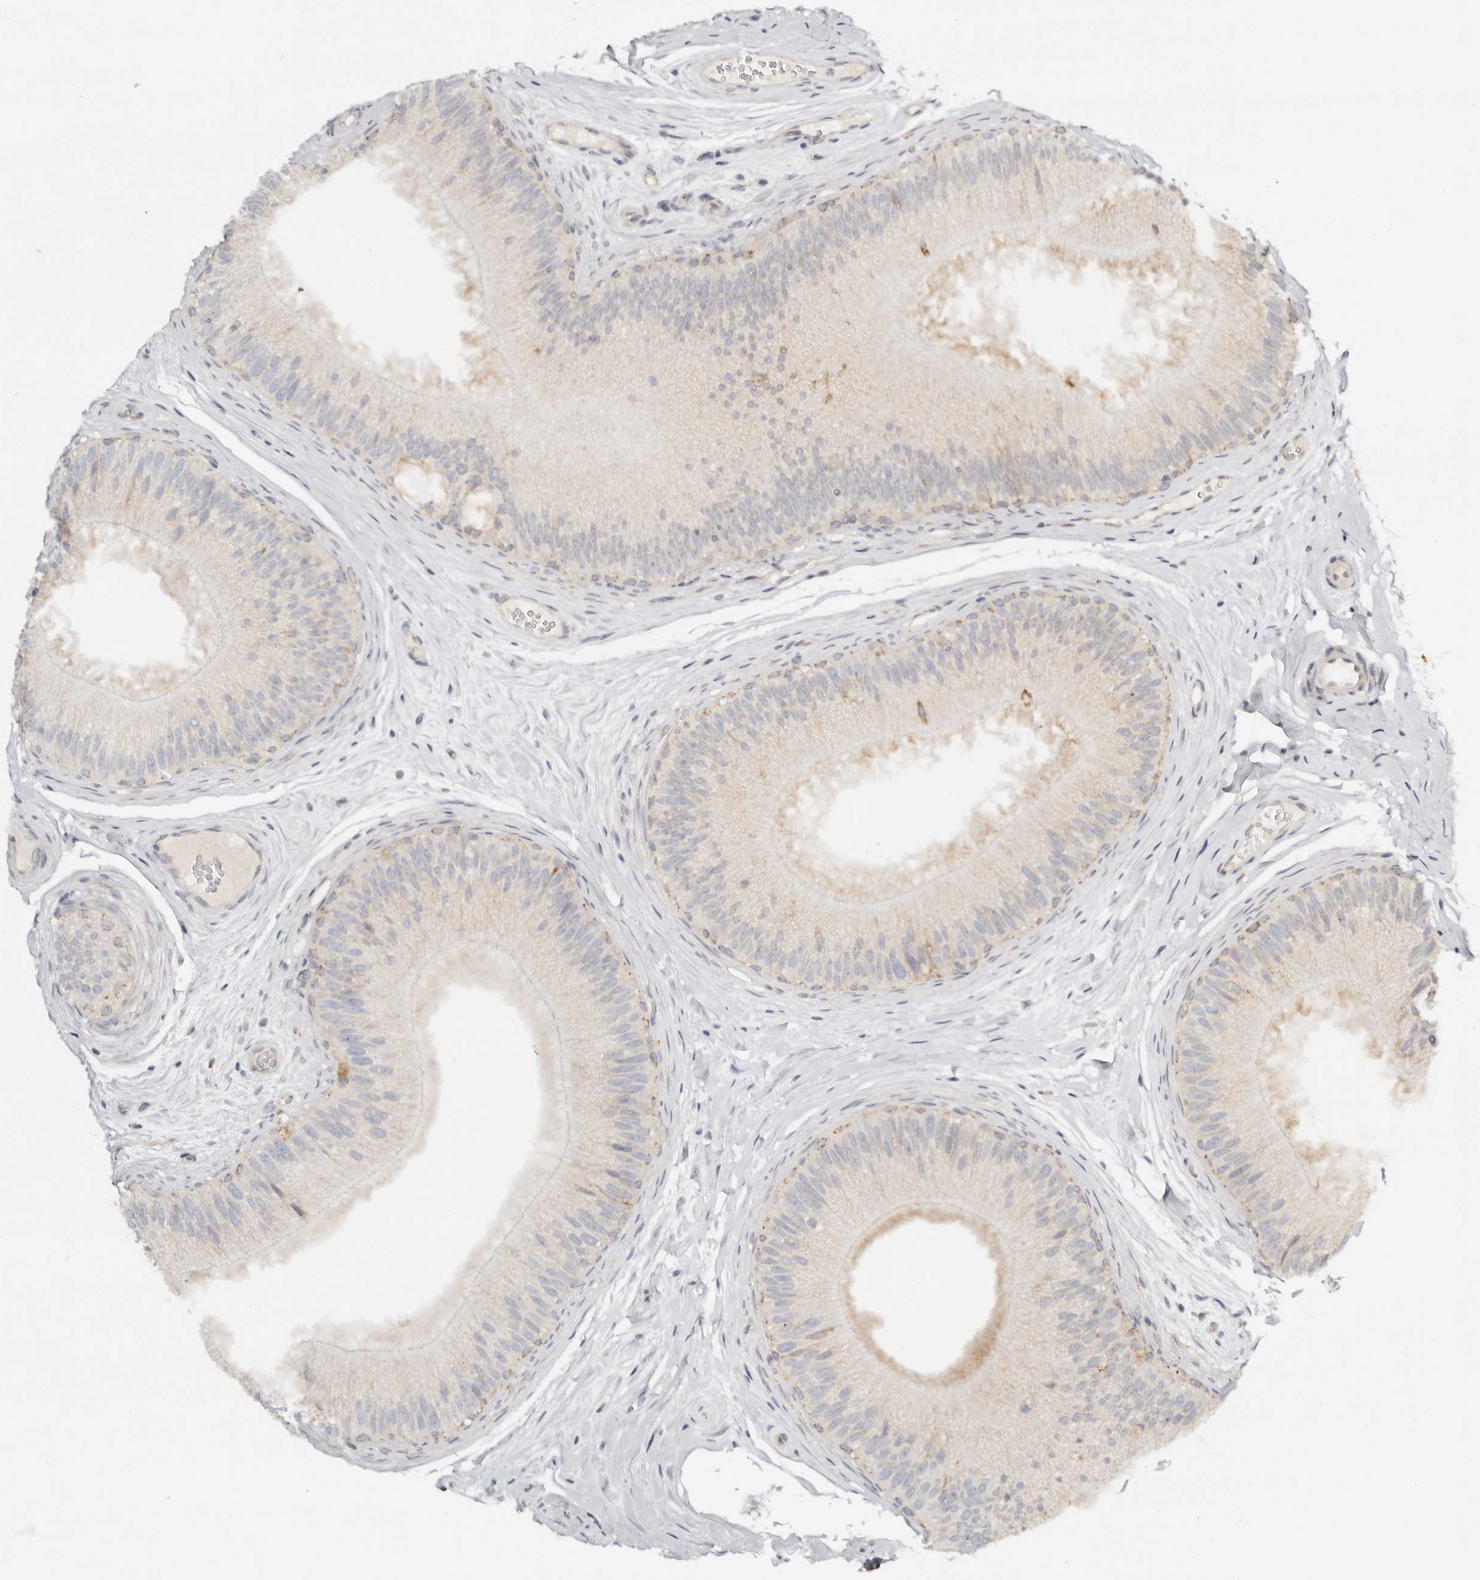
{"staining": {"intensity": "moderate", "quantity": "25%-75%", "location": "cytoplasmic/membranous"}, "tissue": "epididymis", "cell_type": "Glandular cells", "image_type": "normal", "snomed": [{"axis": "morphology", "description": "Normal tissue, NOS"}, {"axis": "topography", "description": "Epididymis"}], "caption": "A medium amount of moderate cytoplasmic/membranous positivity is present in approximately 25%-75% of glandular cells in benign epididymis. (Stains: DAB (3,3'-diaminobenzidine) in brown, nuclei in blue, Microscopy: brightfield microscopy at high magnification).", "gene": "KDF1", "patient": {"sex": "male", "age": 45}}